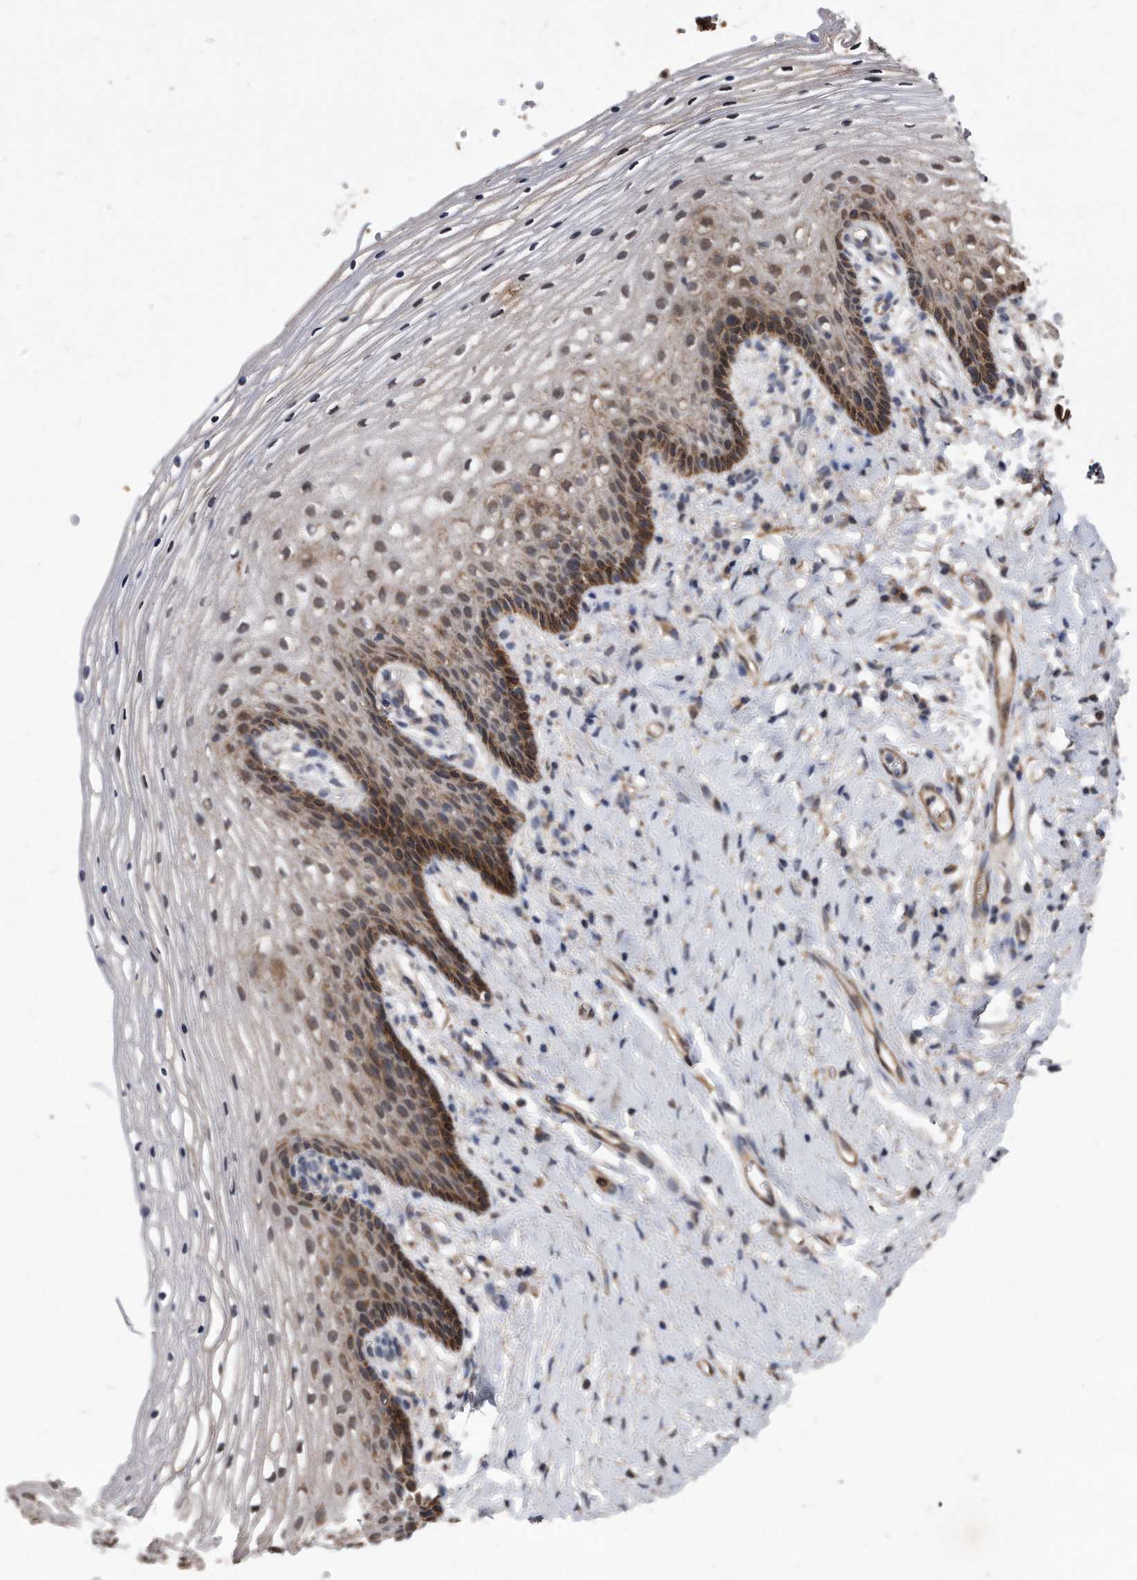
{"staining": {"intensity": "strong", "quantity": "<25%", "location": "cytoplasmic/membranous"}, "tissue": "vagina", "cell_type": "Squamous epithelial cells", "image_type": "normal", "snomed": [{"axis": "morphology", "description": "Normal tissue, NOS"}, {"axis": "topography", "description": "Vagina"}], "caption": "DAB (3,3'-diaminobenzidine) immunohistochemical staining of benign vagina displays strong cytoplasmic/membranous protein staining in approximately <25% of squamous epithelial cells.", "gene": "IL20RA", "patient": {"sex": "female", "age": 60}}